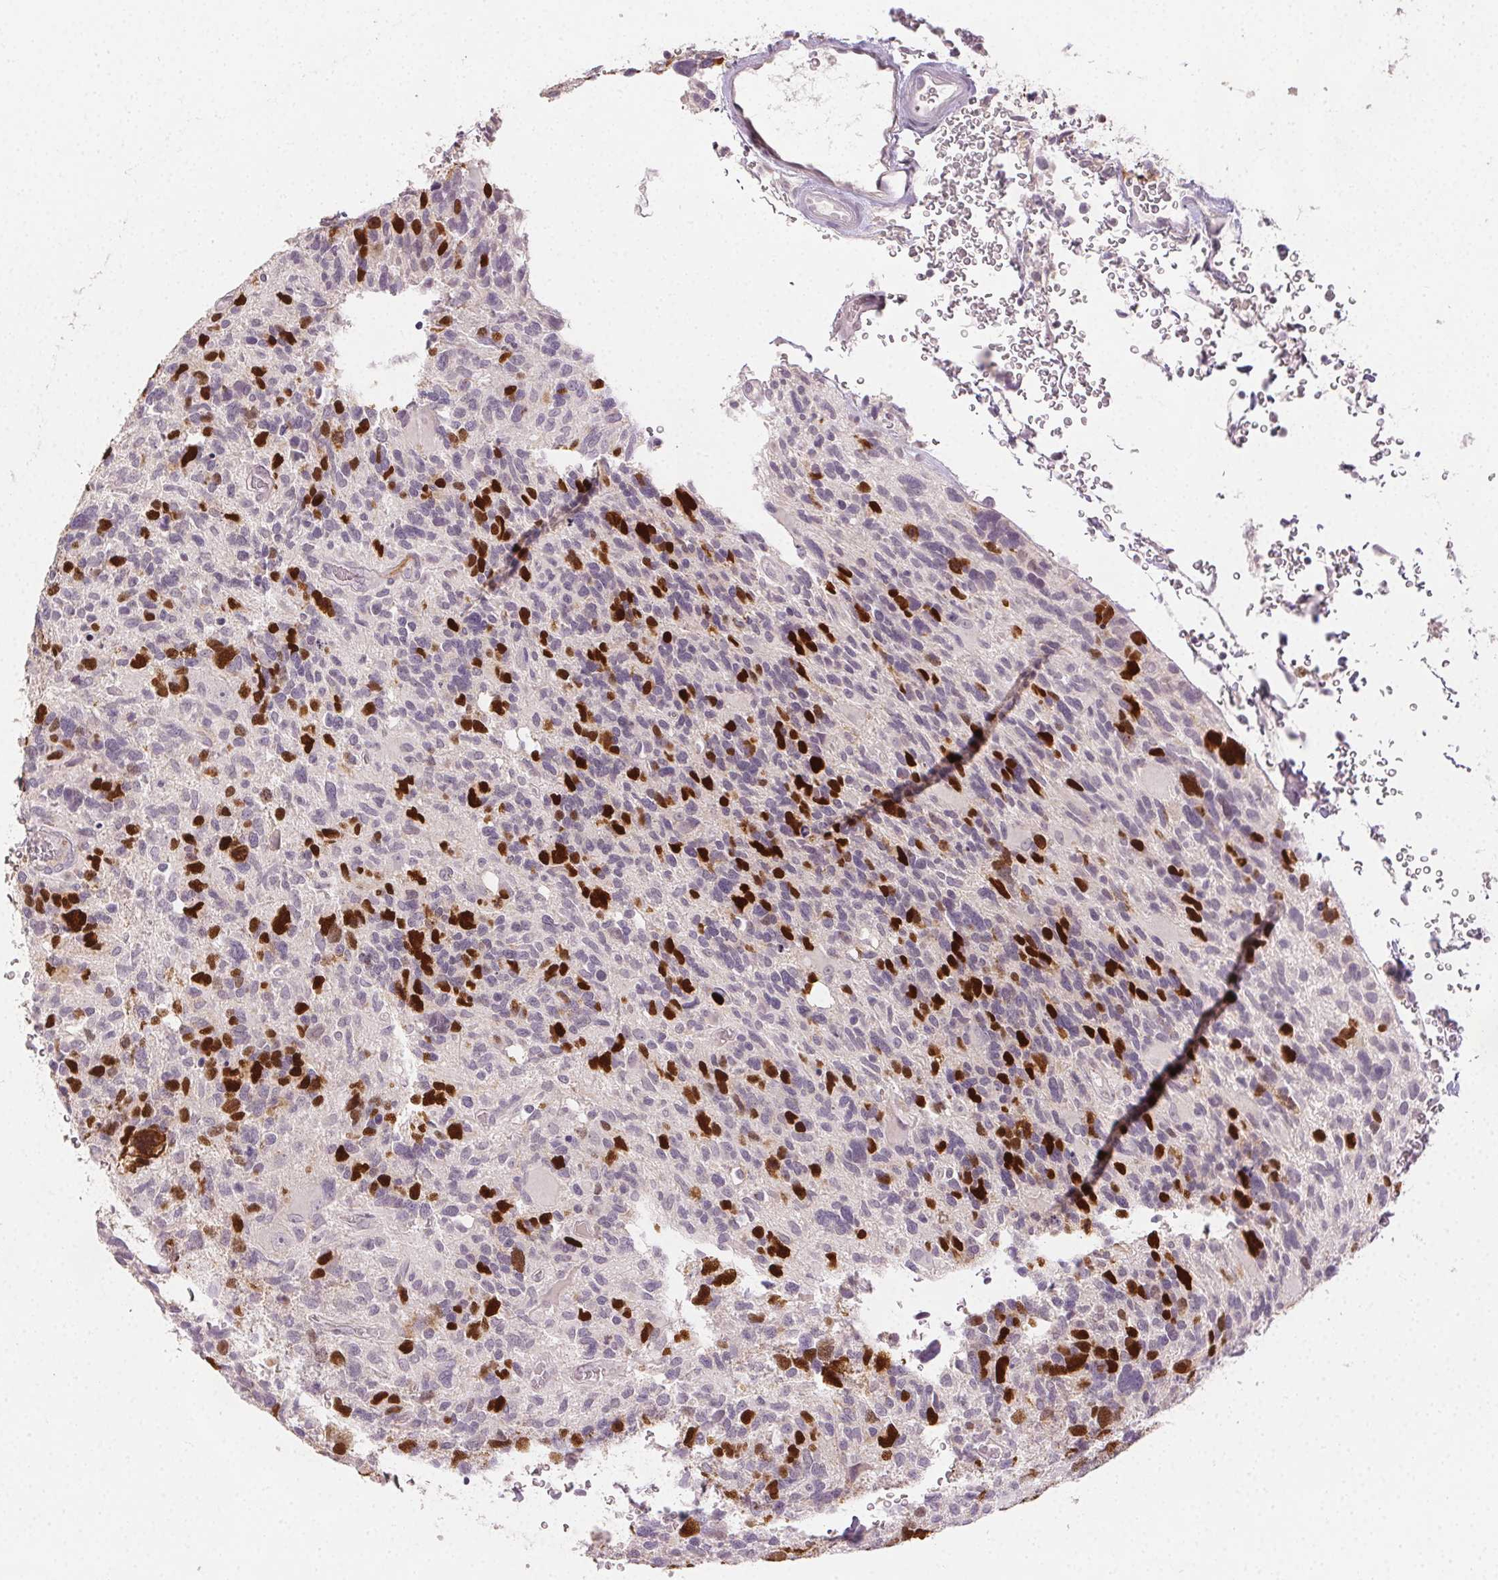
{"staining": {"intensity": "strong", "quantity": "25%-75%", "location": "nuclear"}, "tissue": "glioma", "cell_type": "Tumor cells", "image_type": "cancer", "snomed": [{"axis": "morphology", "description": "Glioma, malignant, High grade"}, {"axis": "topography", "description": "Brain"}], "caption": "Glioma was stained to show a protein in brown. There is high levels of strong nuclear positivity in about 25%-75% of tumor cells. The staining was performed using DAB to visualize the protein expression in brown, while the nuclei were stained in blue with hematoxylin (Magnification: 20x).", "gene": "ANLN", "patient": {"sex": "male", "age": 49}}